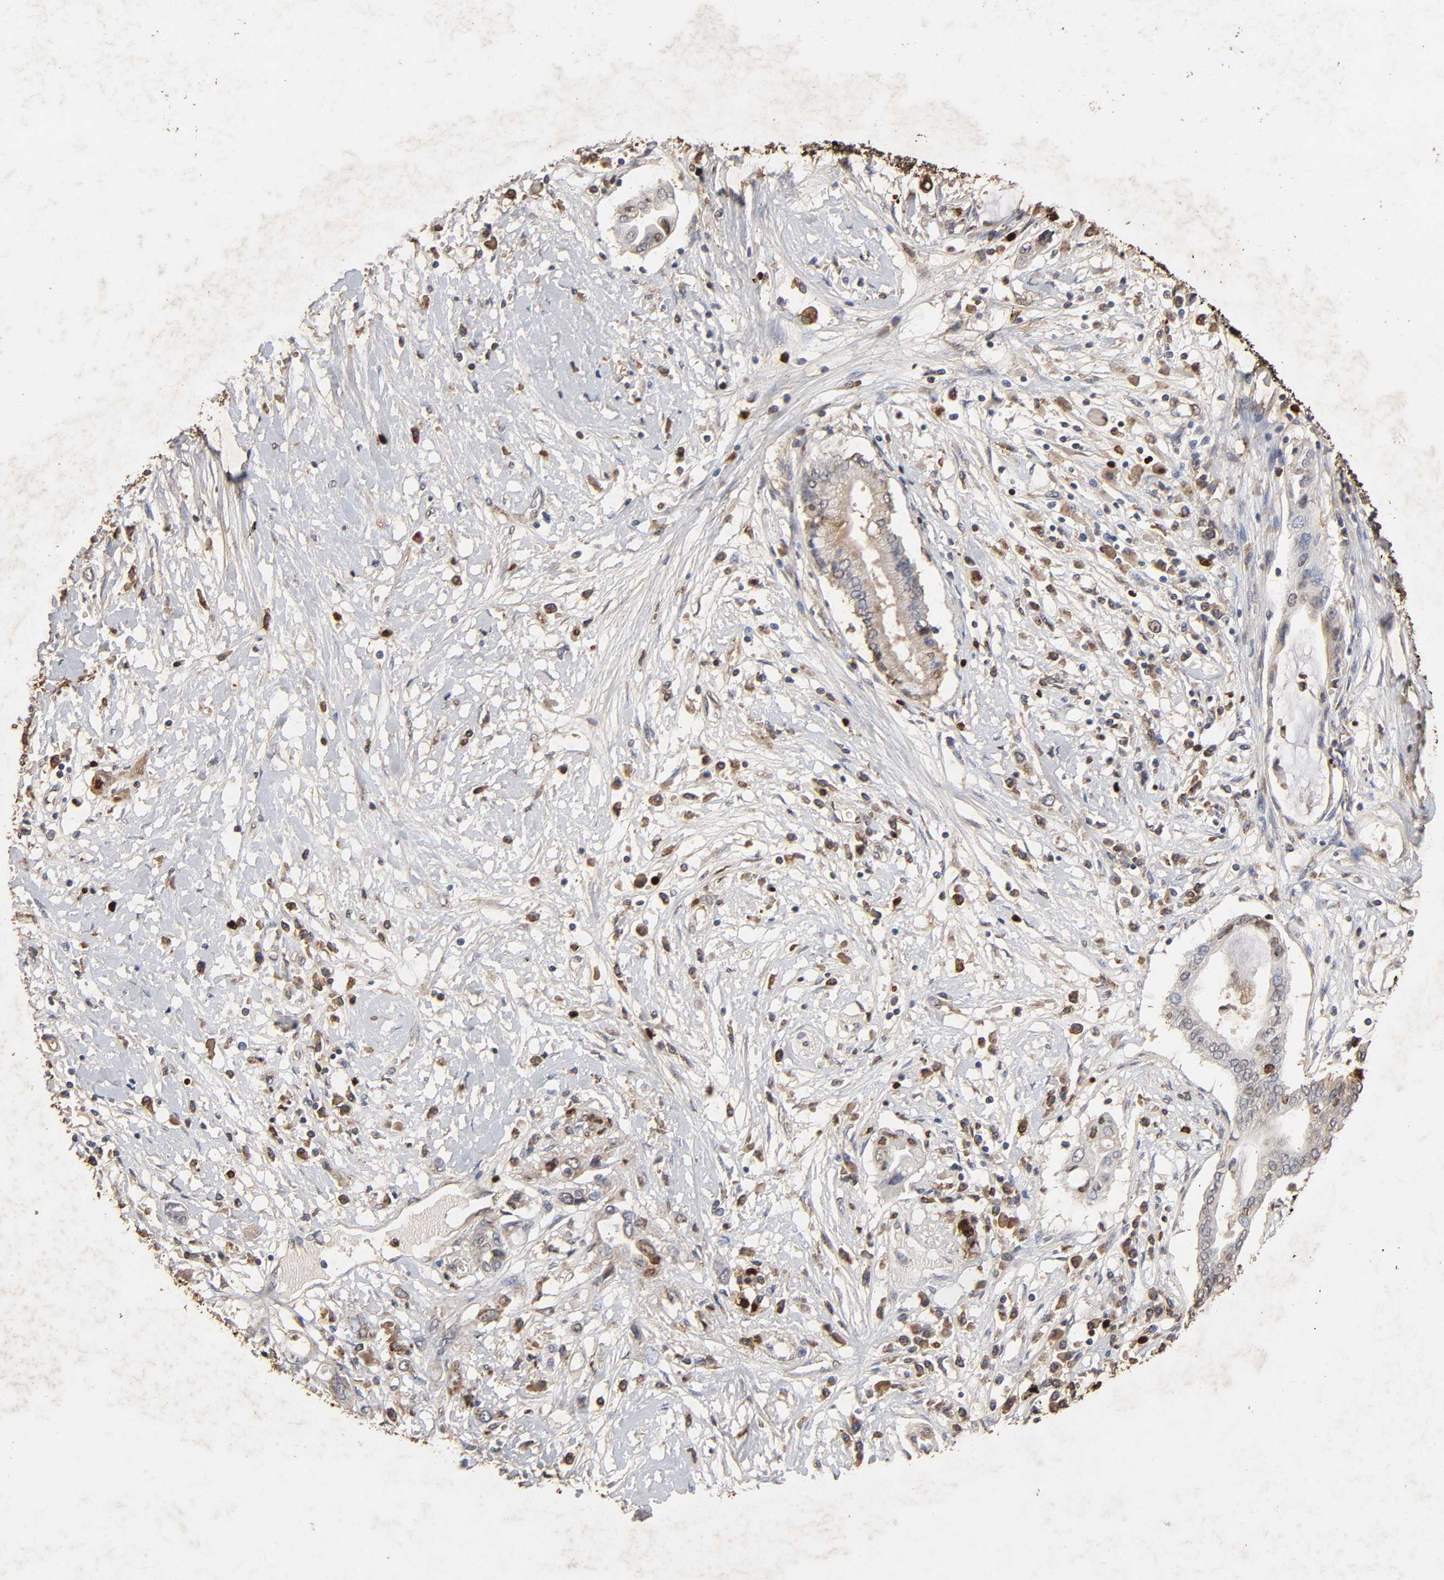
{"staining": {"intensity": "moderate", "quantity": "25%-75%", "location": "cytoplasmic/membranous"}, "tissue": "pancreatic cancer", "cell_type": "Tumor cells", "image_type": "cancer", "snomed": [{"axis": "morphology", "description": "Adenocarcinoma, NOS"}, {"axis": "topography", "description": "Pancreas"}], "caption": "This is a histology image of immunohistochemistry staining of pancreatic cancer, which shows moderate positivity in the cytoplasmic/membranous of tumor cells.", "gene": "CYCS", "patient": {"sex": "female", "age": 57}}